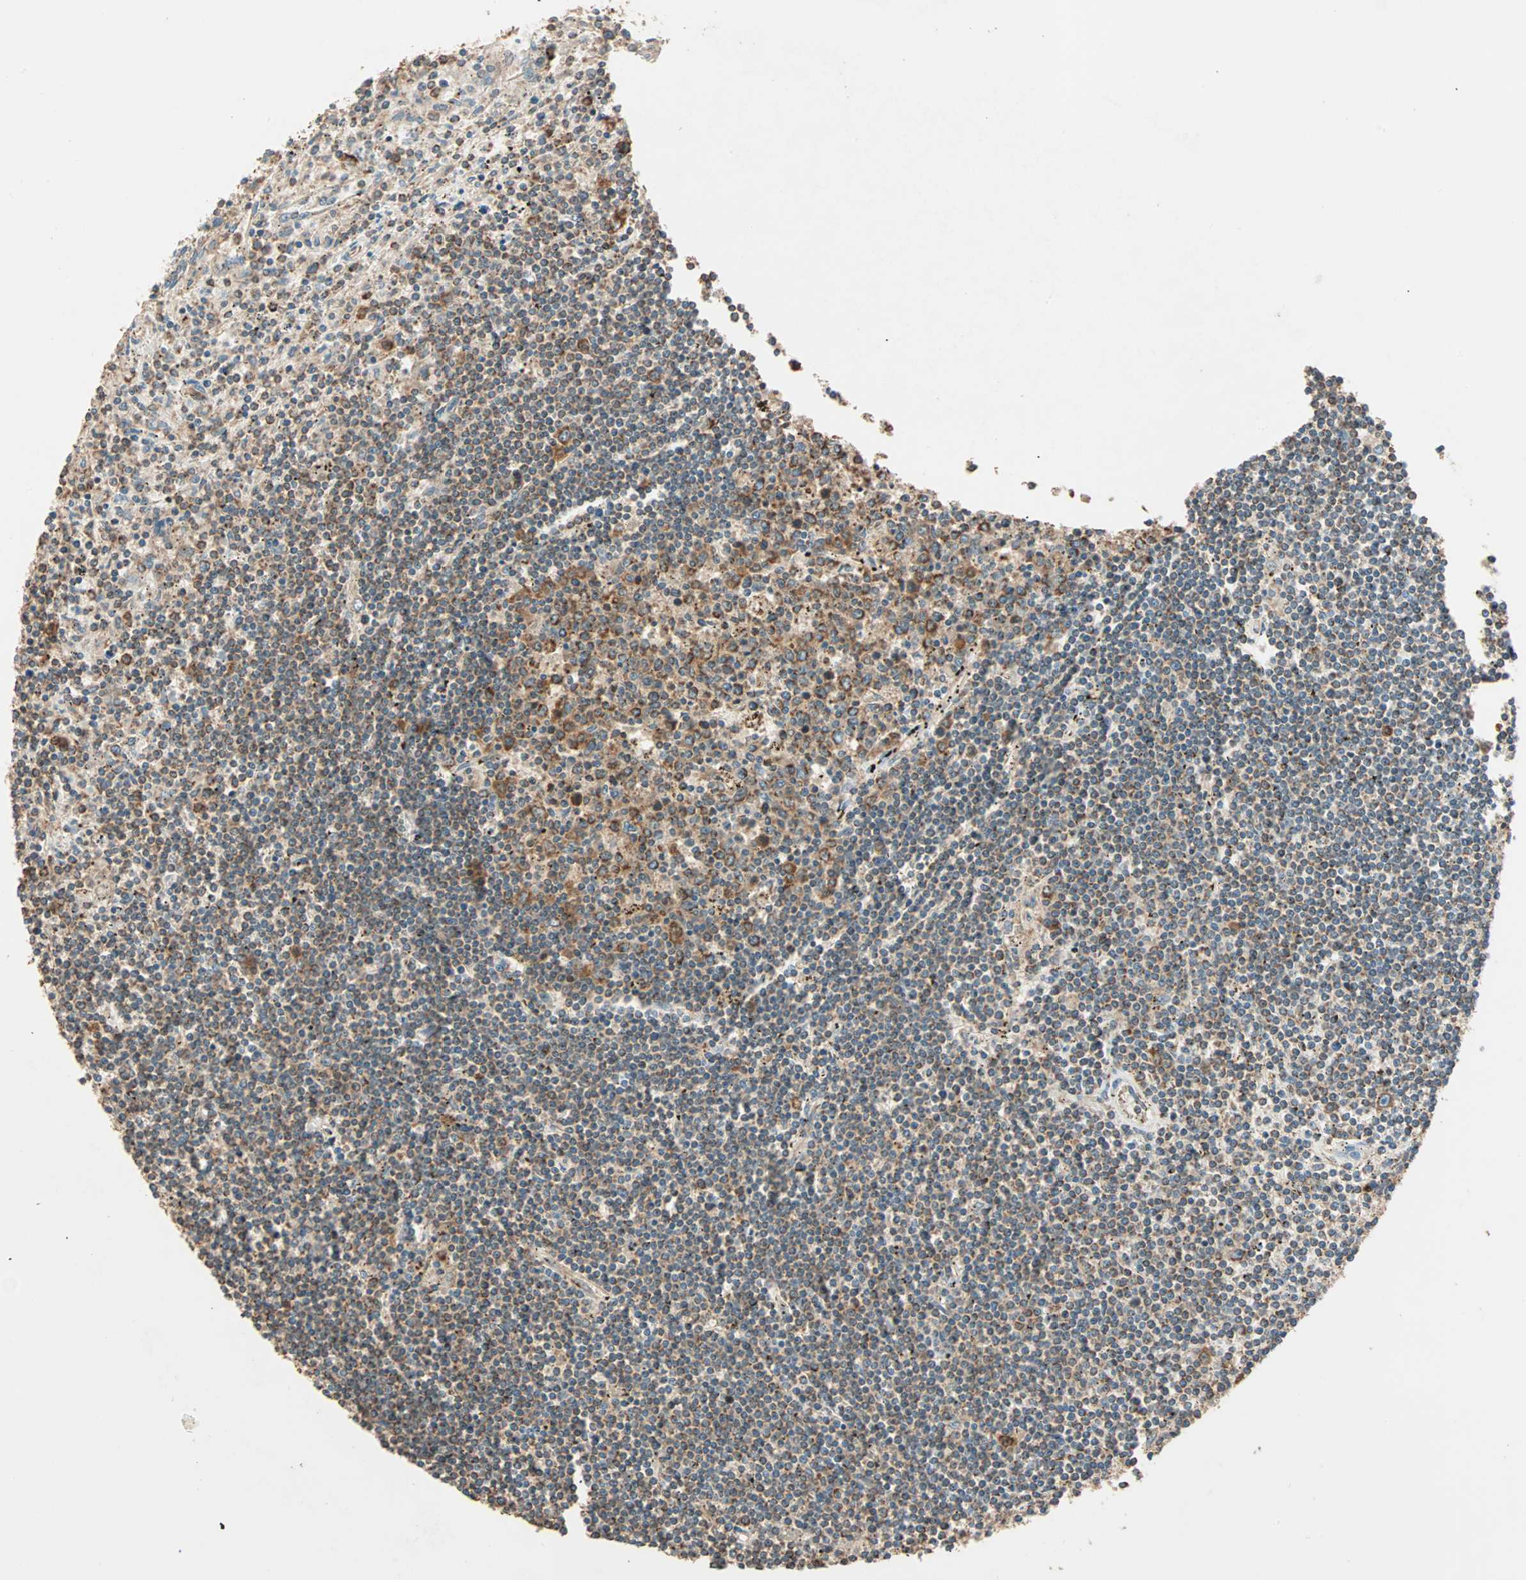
{"staining": {"intensity": "moderate", "quantity": "25%-75%", "location": "cytoplasmic/membranous"}, "tissue": "lymphoma", "cell_type": "Tumor cells", "image_type": "cancer", "snomed": [{"axis": "morphology", "description": "Malignant lymphoma, non-Hodgkin's type, Low grade"}, {"axis": "topography", "description": "Spleen"}], "caption": "IHC image of neoplastic tissue: human lymphoma stained using immunohistochemistry (IHC) shows medium levels of moderate protein expression localized specifically in the cytoplasmic/membranous of tumor cells, appearing as a cytoplasmic/membranous brown color.", "gene": "EIF4G2", "patient": {"sex": "male", "age": 76}}